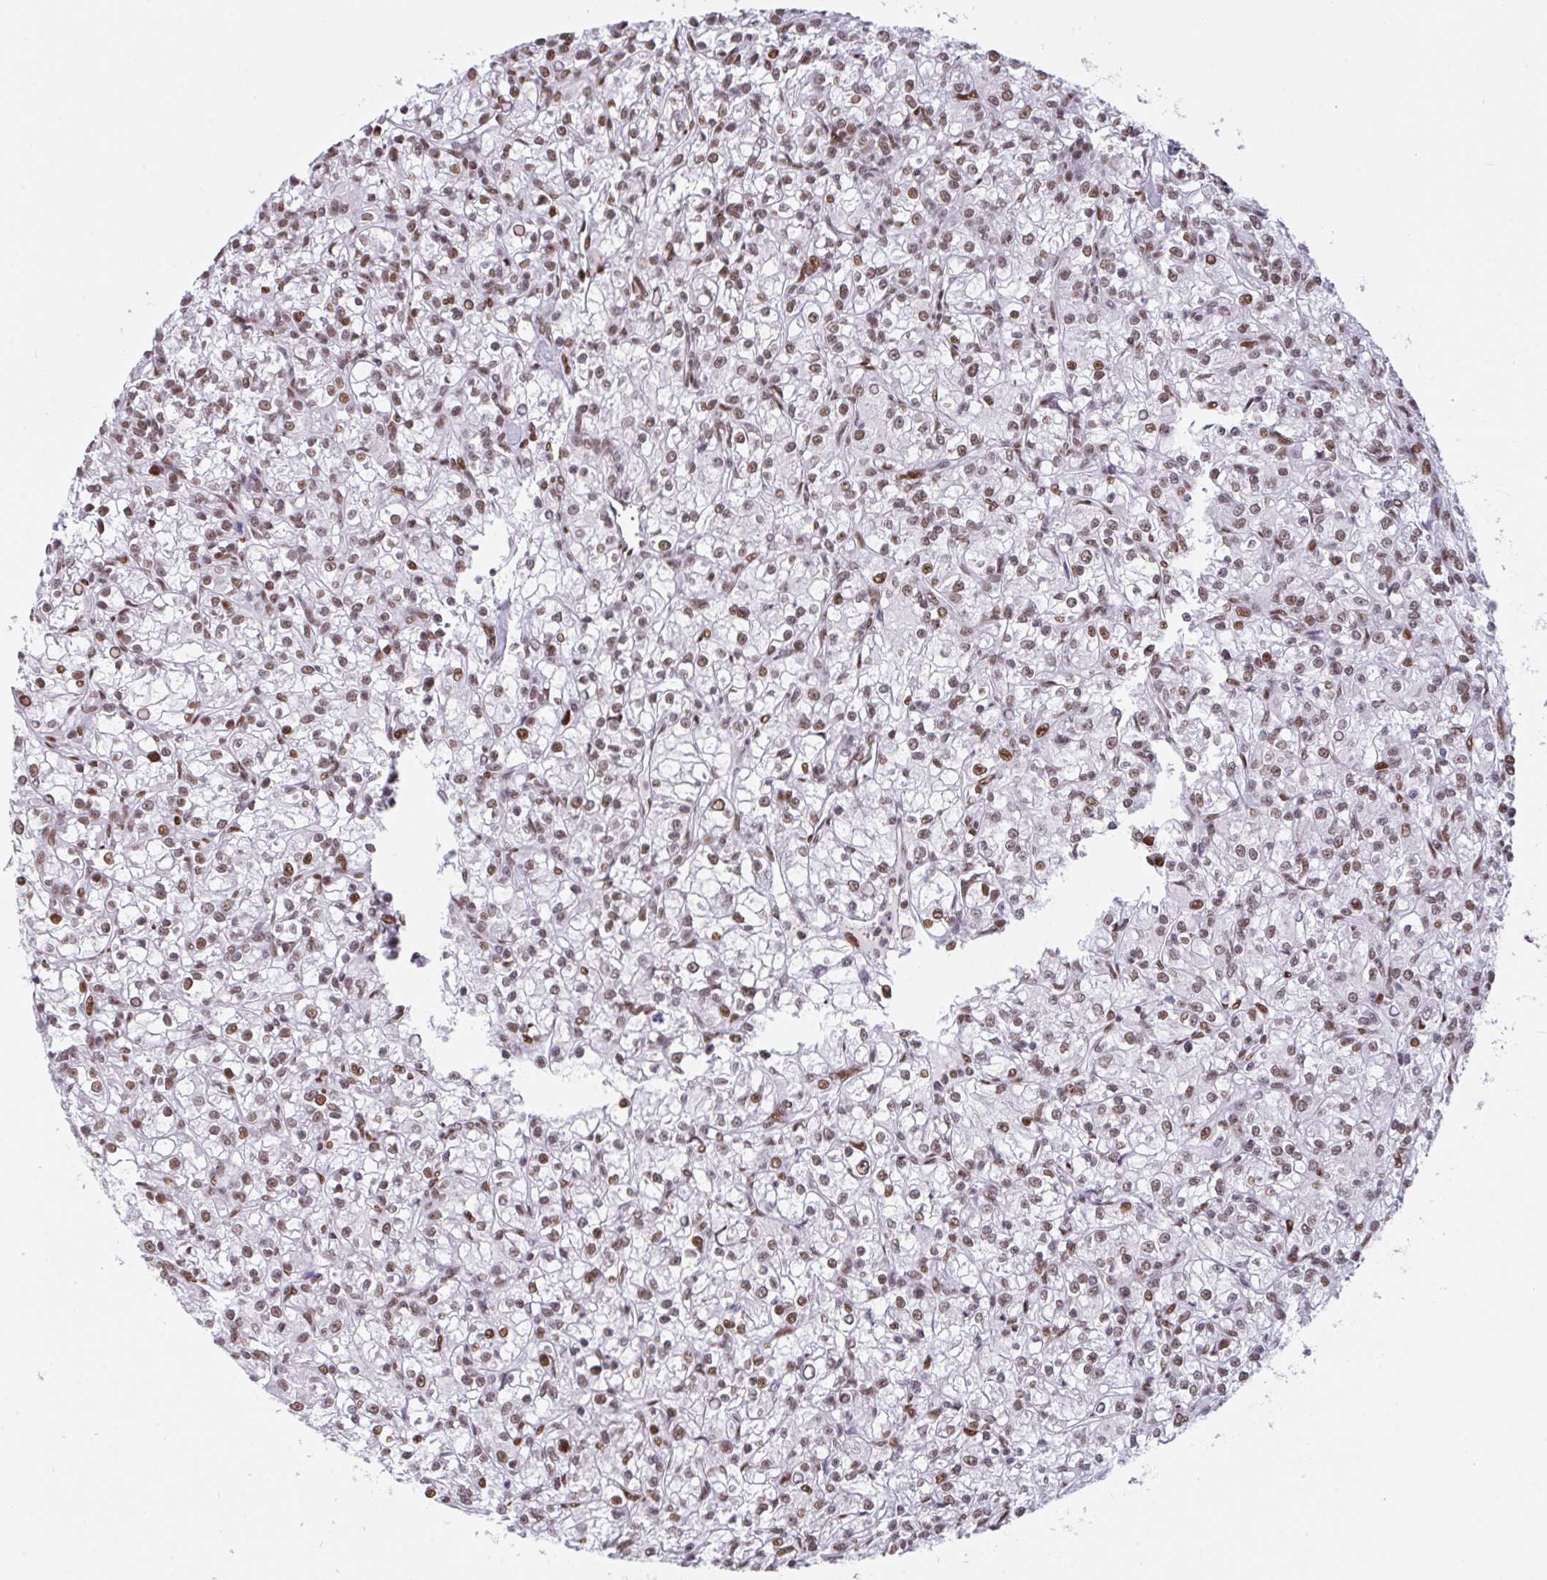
{"staining": {"intensity": "moderate", "quantity": ">75%", "location": "nuclear"}, "tissue": "renal cancer", "cell_type": "Tumor cells", "image_type": "cancer", "snomed": [{"axis": "morphology", "description": "Adenocarcinoma, NOS"}, {"axis": "topography", "description": "Kidney"}], "caption": "There is medium levels of moderate nuclear staining in tumor cells of adenocarcinoma (renal), as demonstrated by immunohistochemical staining (brown color).", "gene": "CLP1", "patient": {"sex": "female", "age": 59}}